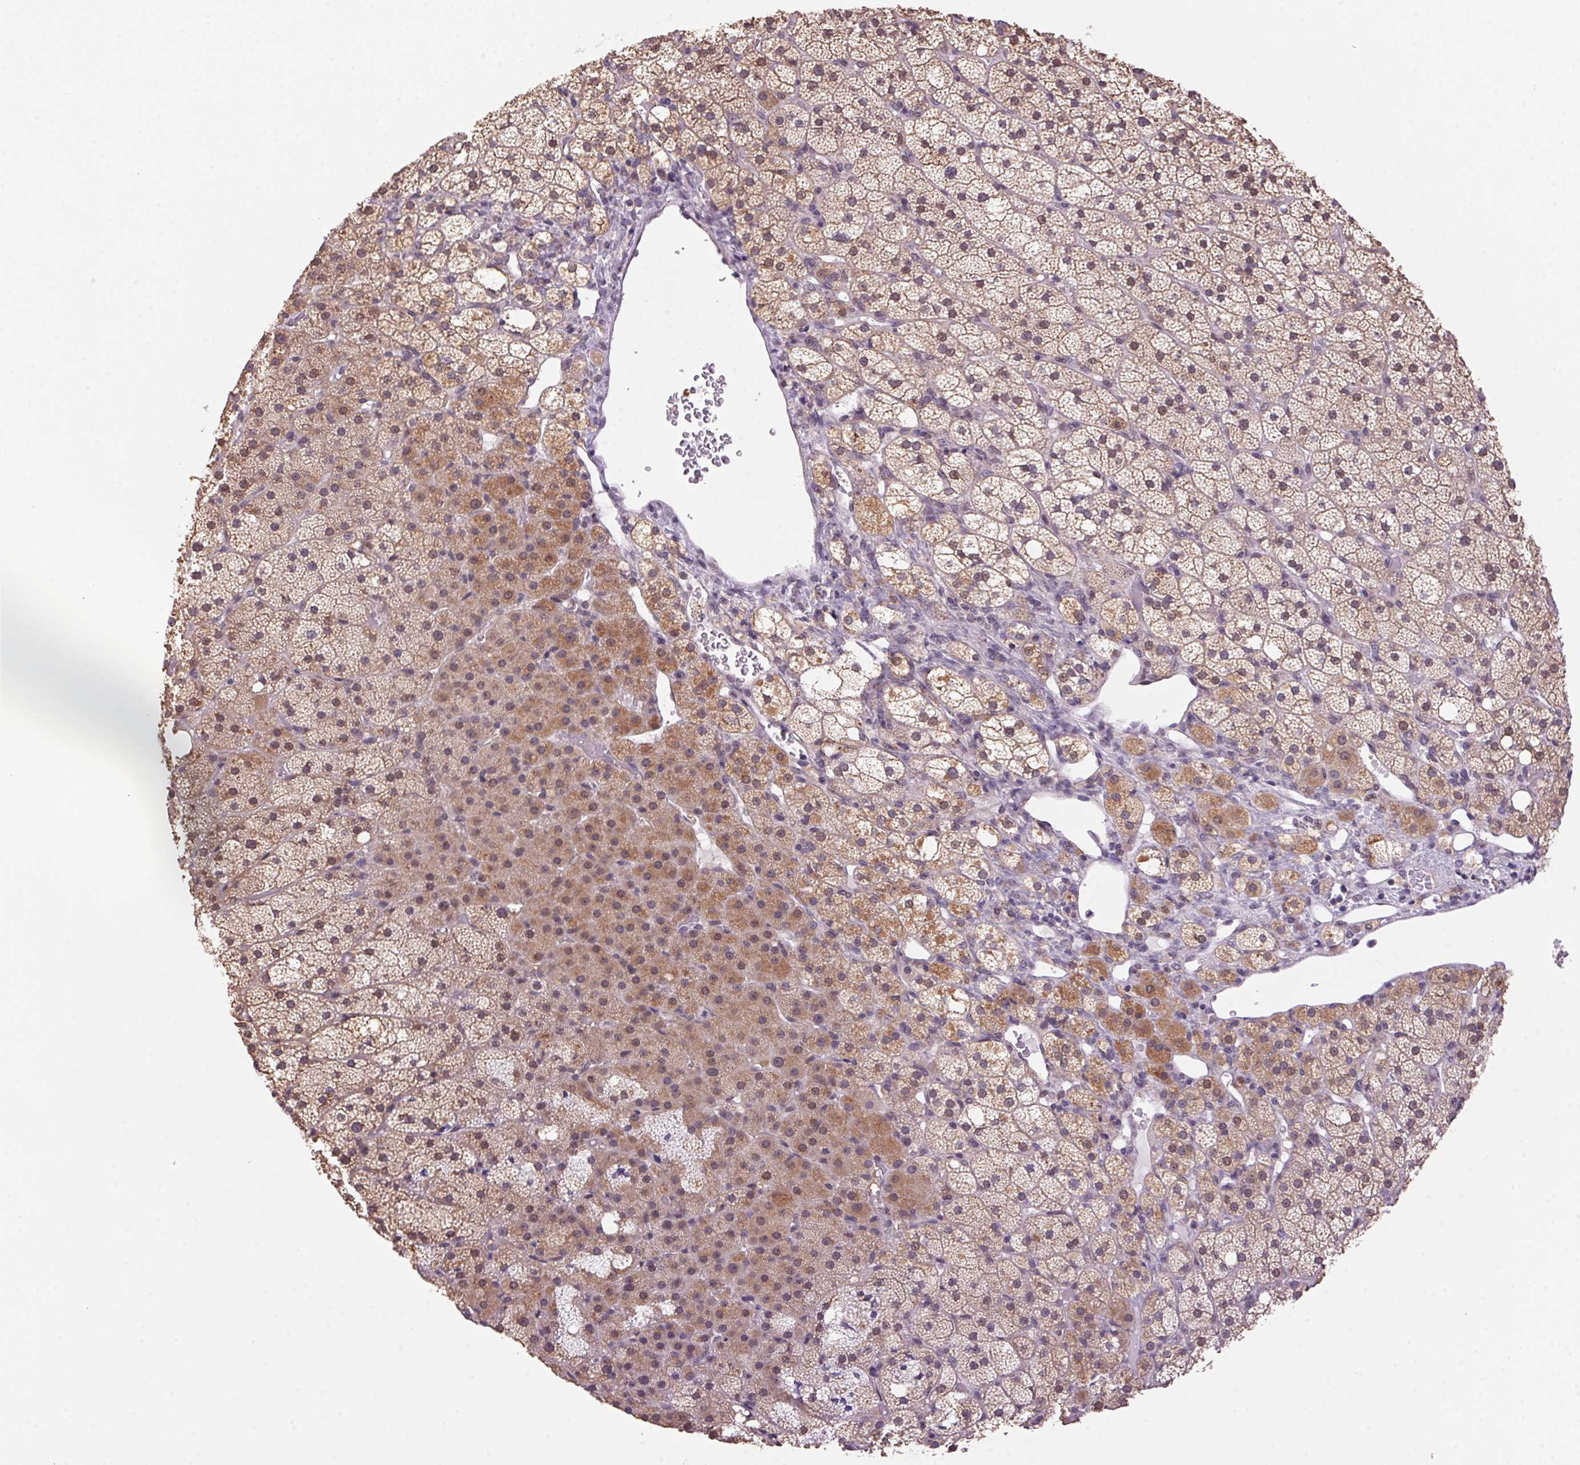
{"staining": {"intensity": "moderate", "quantity": "25%-75%", "location": "cytoplasmic/membranous,nuclear"}, "tissue": "adrenal gland", "cell_type": "Glandular cells", "image_type": "normal", "snomed": [{"axis": "morphology", "description": "Normal tissue, NOS"}, {"axis": "topography", "description": "Adrenal gland"}], "caption": "This micrograph shows immunohistochemistry staining of normal human adrenal gland, with medium moderate cytoplasmic/membranous,nuclear positivity in about 25%-75% of glandular cells.", "gene": "AKR1E2", "patient": {"sex": "male", "age": 53}}